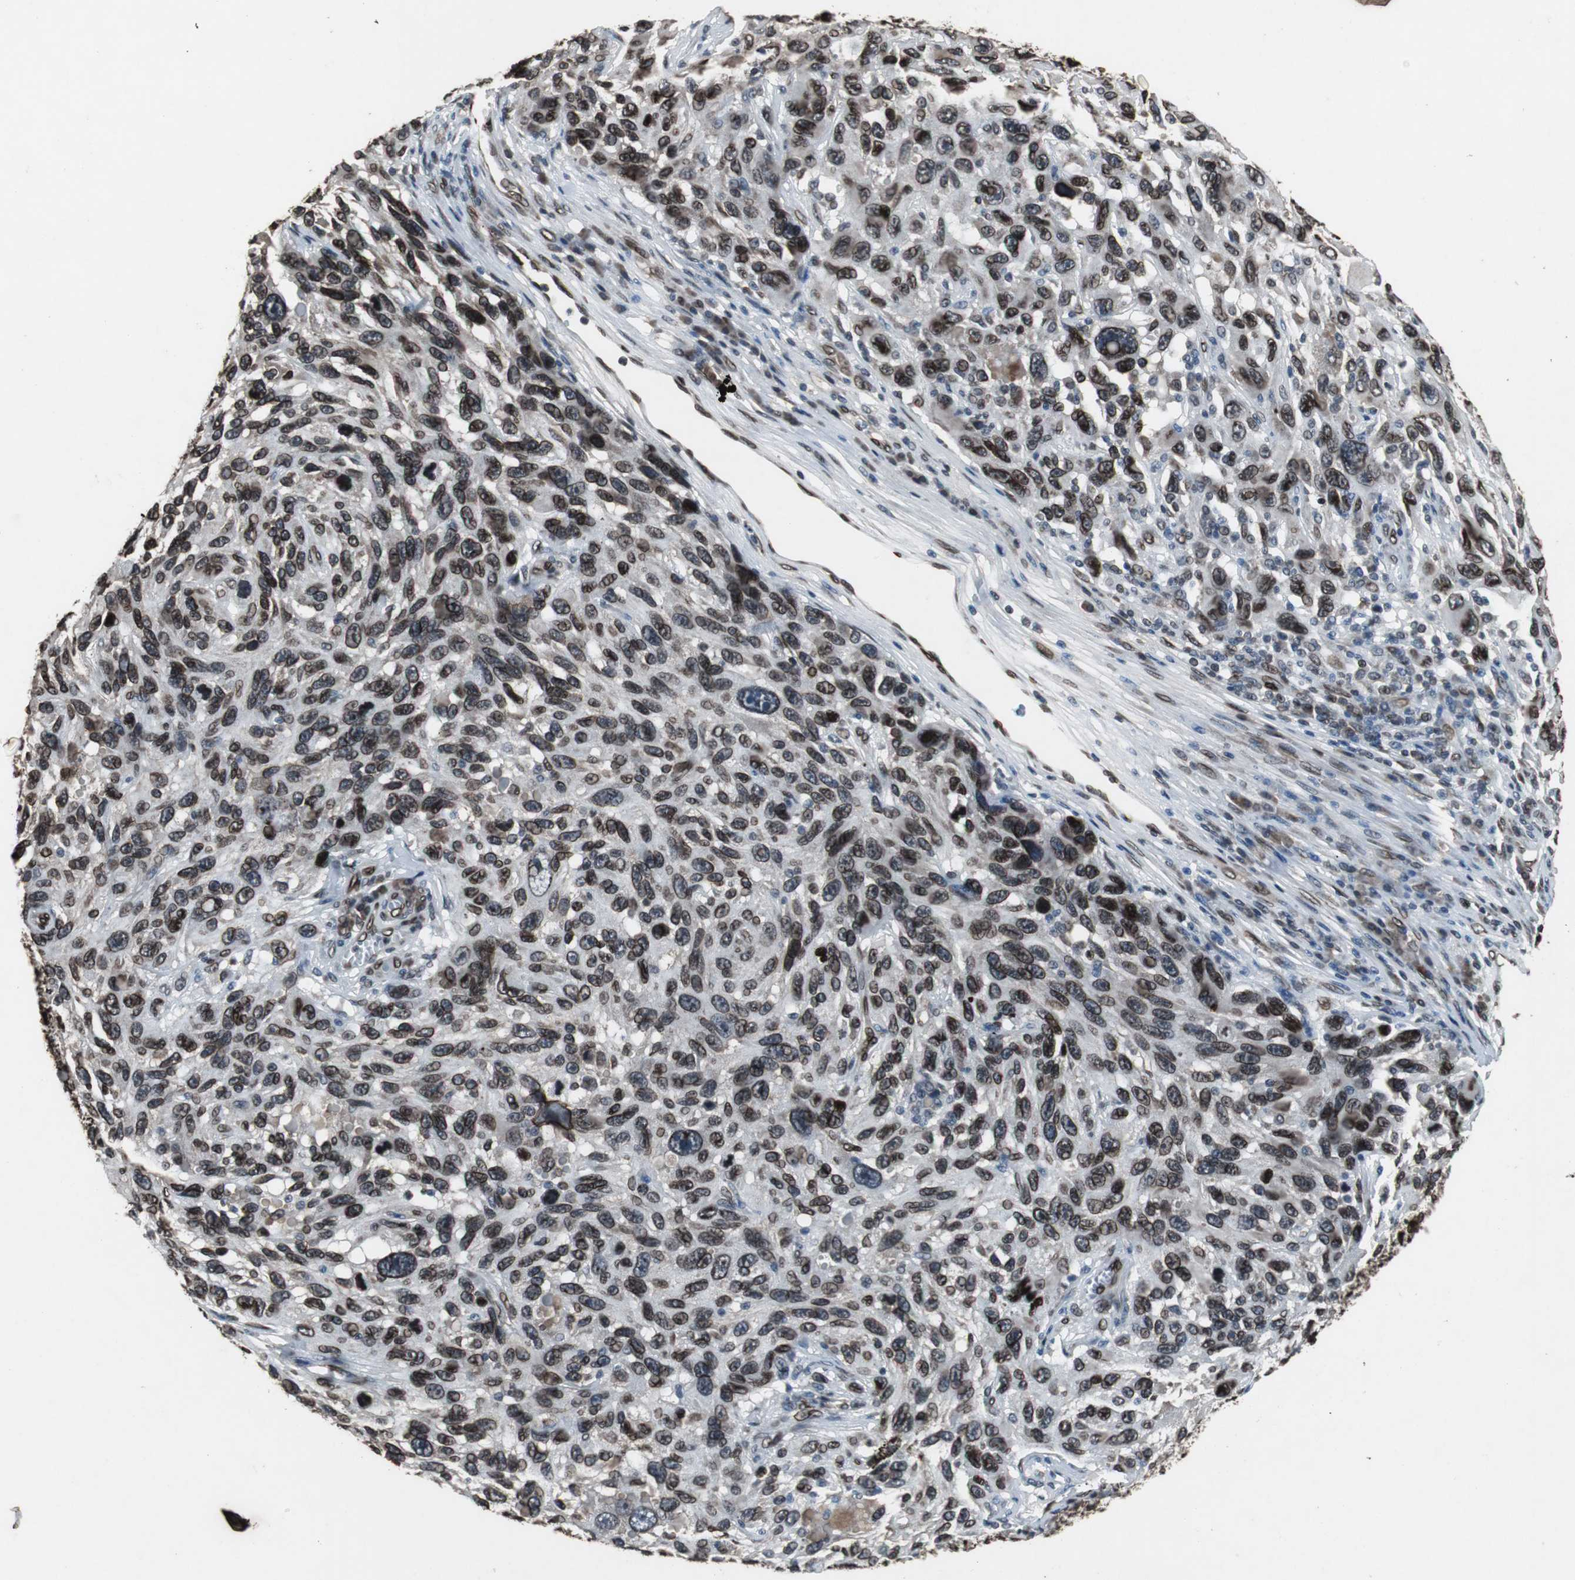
{"staining": {"intensity": "strong", "quantity": ">75%", "location": "cytoplasmic/membranous,nuclear"}, "tissue": "melanoma", "cell_type": "Tumor cells", "image_type": "cancer", "snomed": [{"axis": "morphology", "description": "Malignant melanoma, NOS"}, {"axis": "topography", "description": "Skin"}], "caption": "Strong cytoplasmic/membranous and nuclear positivity is present in about >75% of tumor cells in melanoma. (Stains: DAB (3,3'-diaminobenzidine) in brown, nuclei in blue, Microscopy: brightfield microscopy at high magnification).", "gene": "LMNA", "patient": {"sex": "male", "age": 53}}